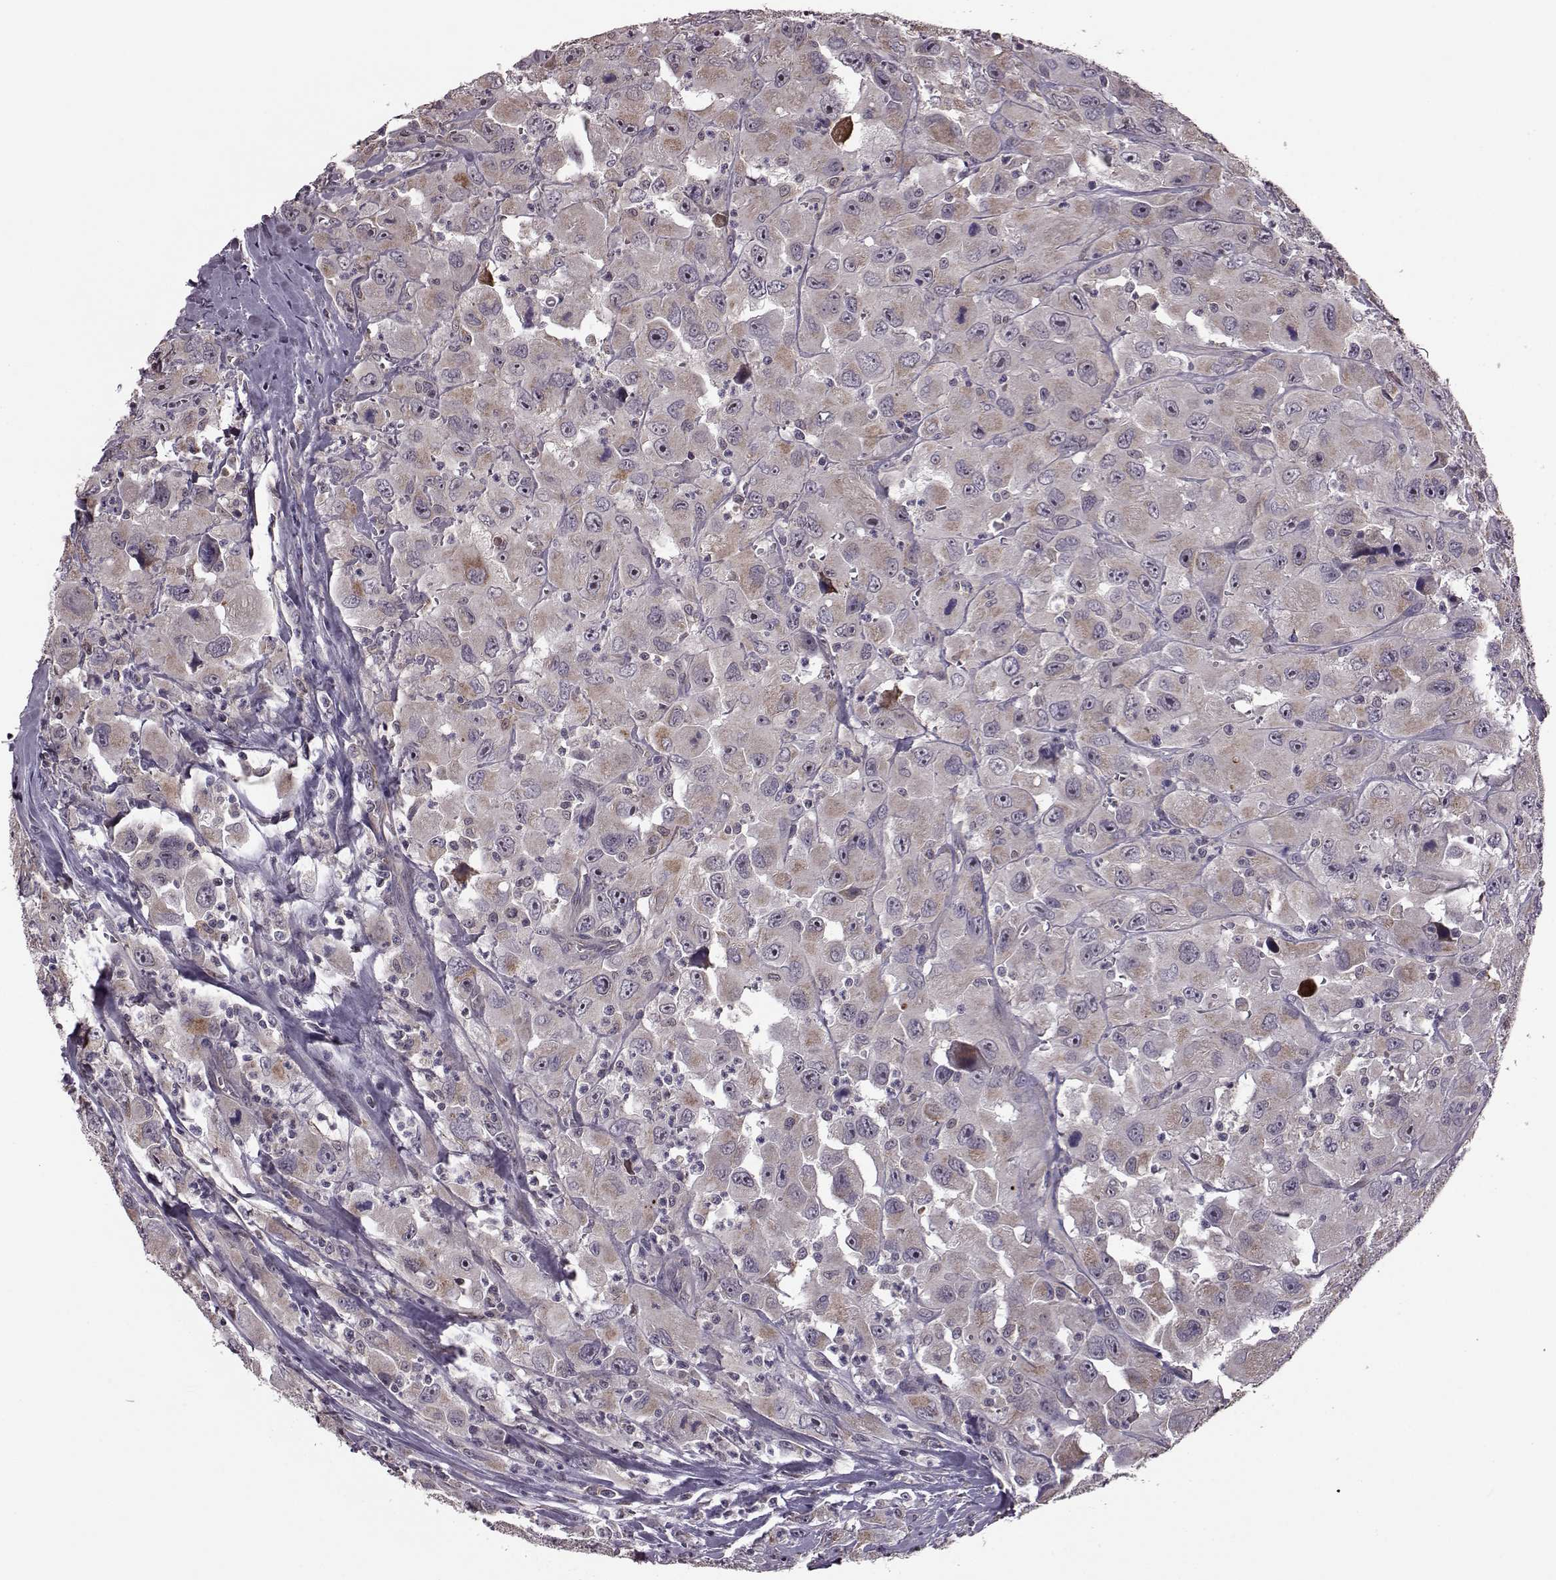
{"staining": {"intensity": "weak", "quantity": "25%-75%", "location": "cytoplasmic/membranous"}, "tissue": "head and neck cancer", "cell_type": "Tumor cells", "image_type": "cancer", "snomed": [{"axis": "morphology", "description": "Squamous cell carcinoma, NOS"}, {"axis": "morphology", "description": "Squamous cell carcinoma, metastatic, NOS"}, {"axis": "topography", "description": "Oral tissue"}, {"axis": "topography", "description": "Head-Neck"}], "caption": "Immunohistochemical staining of metastatic squamous cell carcinoma (head and neck) exhibits low levels of weak cytoplasmic/membranous expression in about 25%-75% of tumor cells.", "gene": "PUDP", "patient": {"sex": "female", "age": 85}}